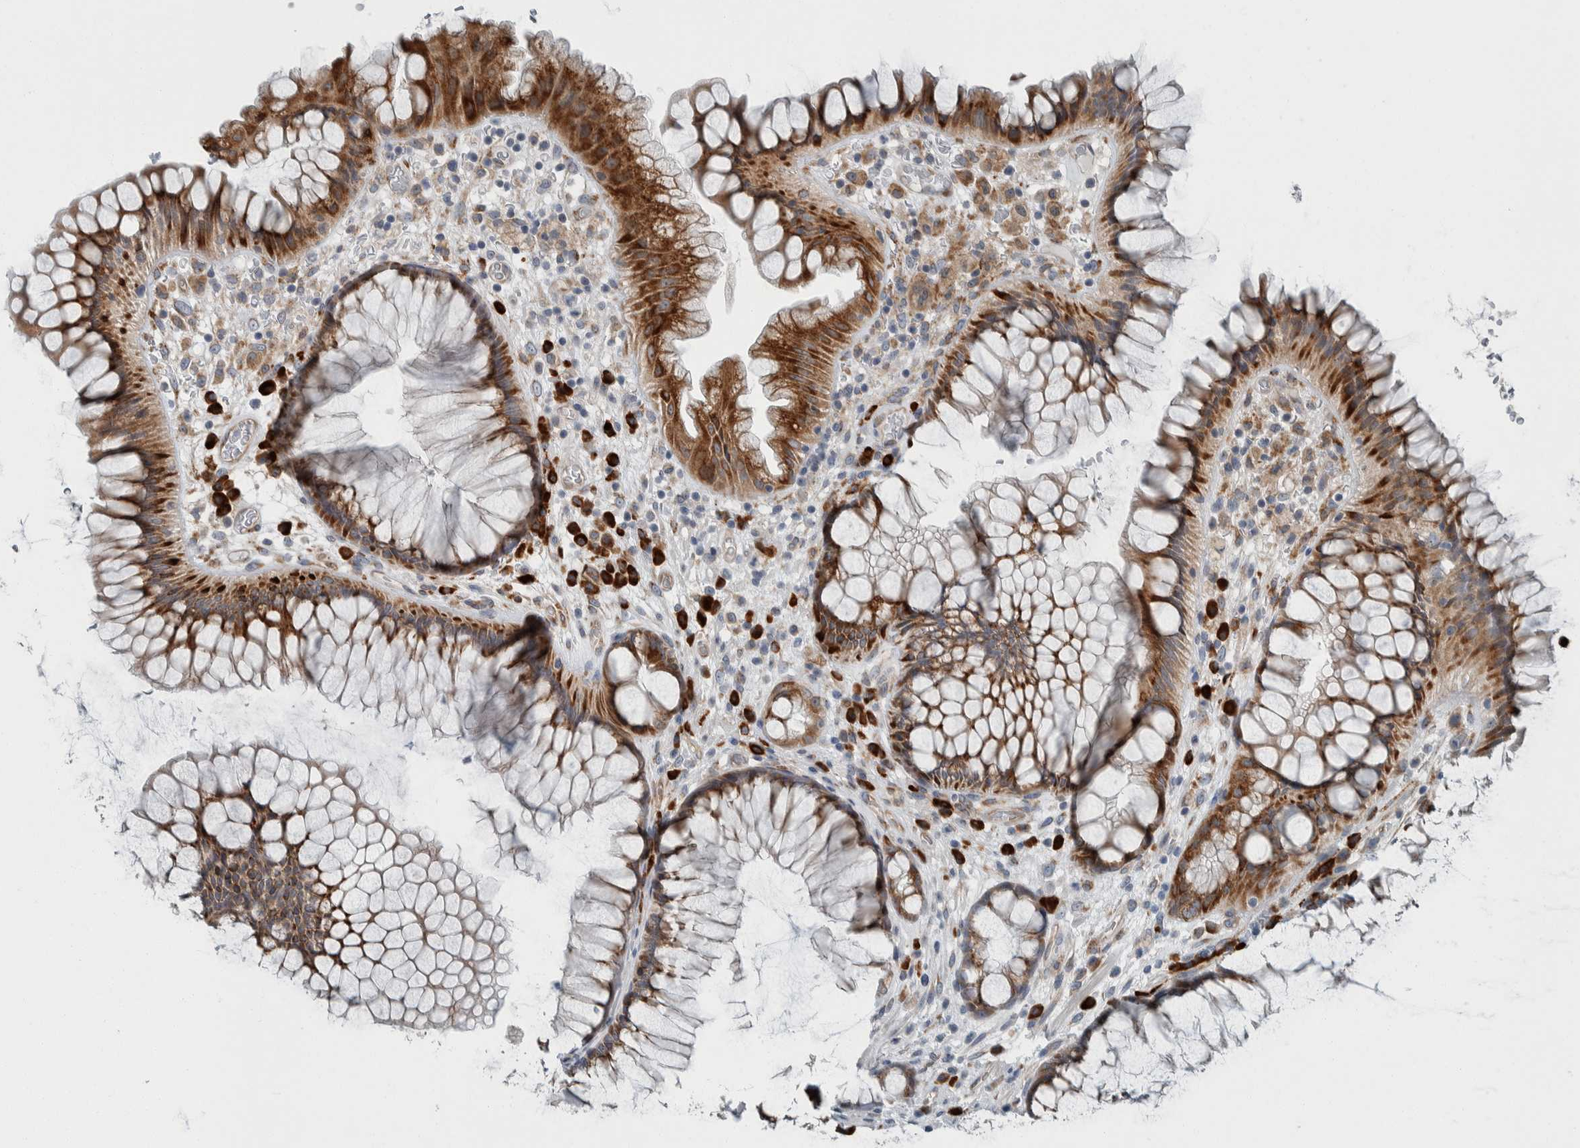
{"staining": {"intensity": "strong", "quantity": ">75%", "location": "cytoplasmic/membranous"}, "tissue": "rectum", "cell_type": "Glandular cells", "image_type": "normal", "snomed": [{"axis": "morphology", "description": "Normal tissue, NOS"}, {"axis": "topography", "description": "Rectum"}], "caption": "IHC staining of unremarkable rectum, which shows high levels of strong cytoplasmic/membranous staining in about >75% of glandular cells indicating strong cytoplasmic/membranous protein staining. The staining was performed using DAB (3,3'-diaminobenzidine) (brown) for protein detection and nuclei were counterstained in hematoxylin (blue).", "gene": "USP25", "patient": {"sex": "male", "age": 51}}